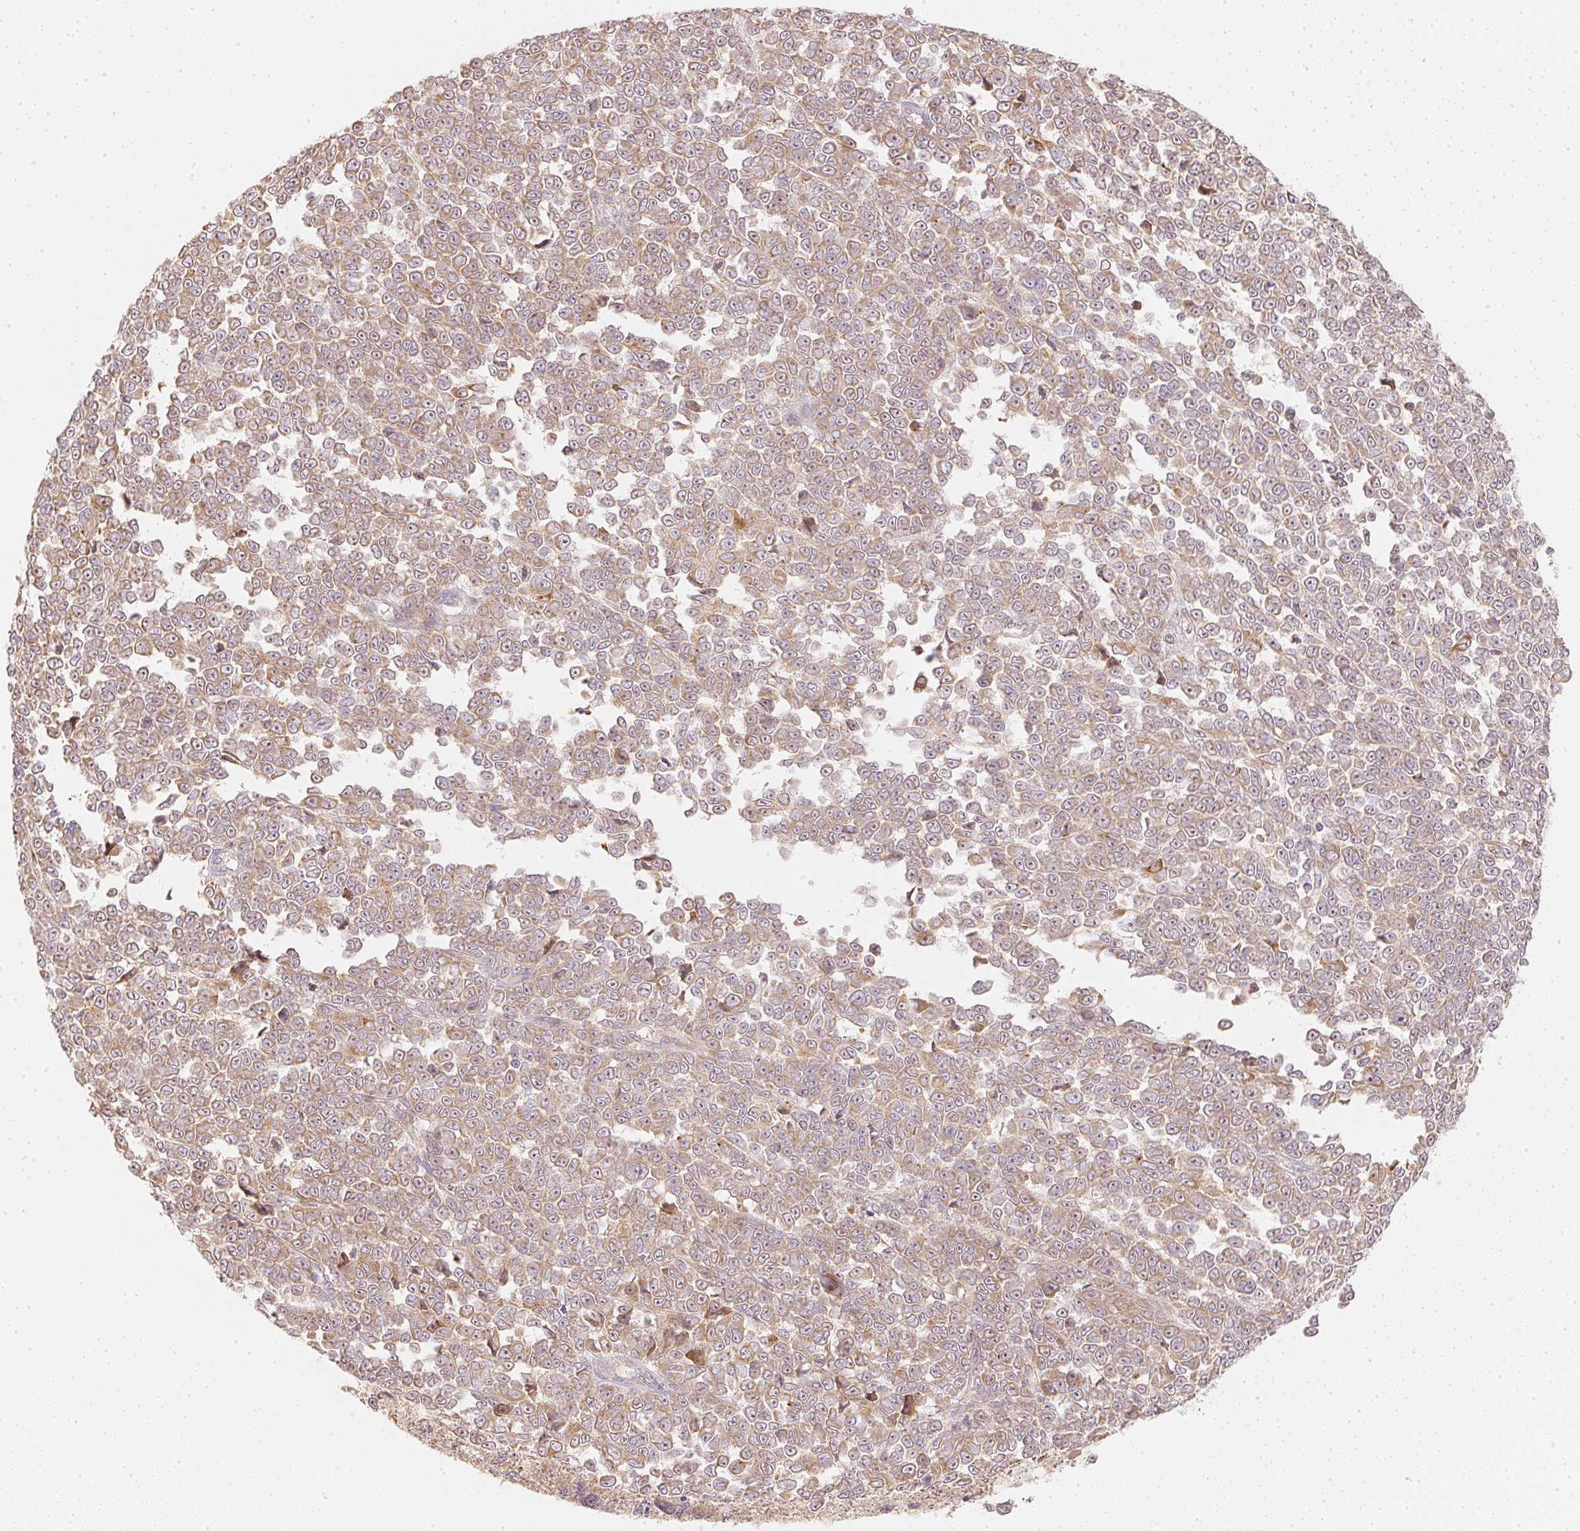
{"staining": {"intensity": "weak", "quantity": ">75%", "location": "cytoplasmic/membranous,nuclear"}, "tissue": "melanoma", "cell_type": "Tumor cells", "image_type": "cancer", "snomed": [{"axis": "morphology", "description": "Malignant melanoma, NOS"}, {"axis": "topography", "description": "Skin"}], "caption": "Malignant melanoma stained with DAB immunohistochemistry shows low levels of weak cytoplasmic/membranous and nuclear staining in approximately >75% of tumor cells. The protein is stained brown, and the nuclei are stained in blue (DAB IHC with brightfield microscopy, high magnification).", "gene": "WDR54", "patient": {"sex": "female", "age": 95}}